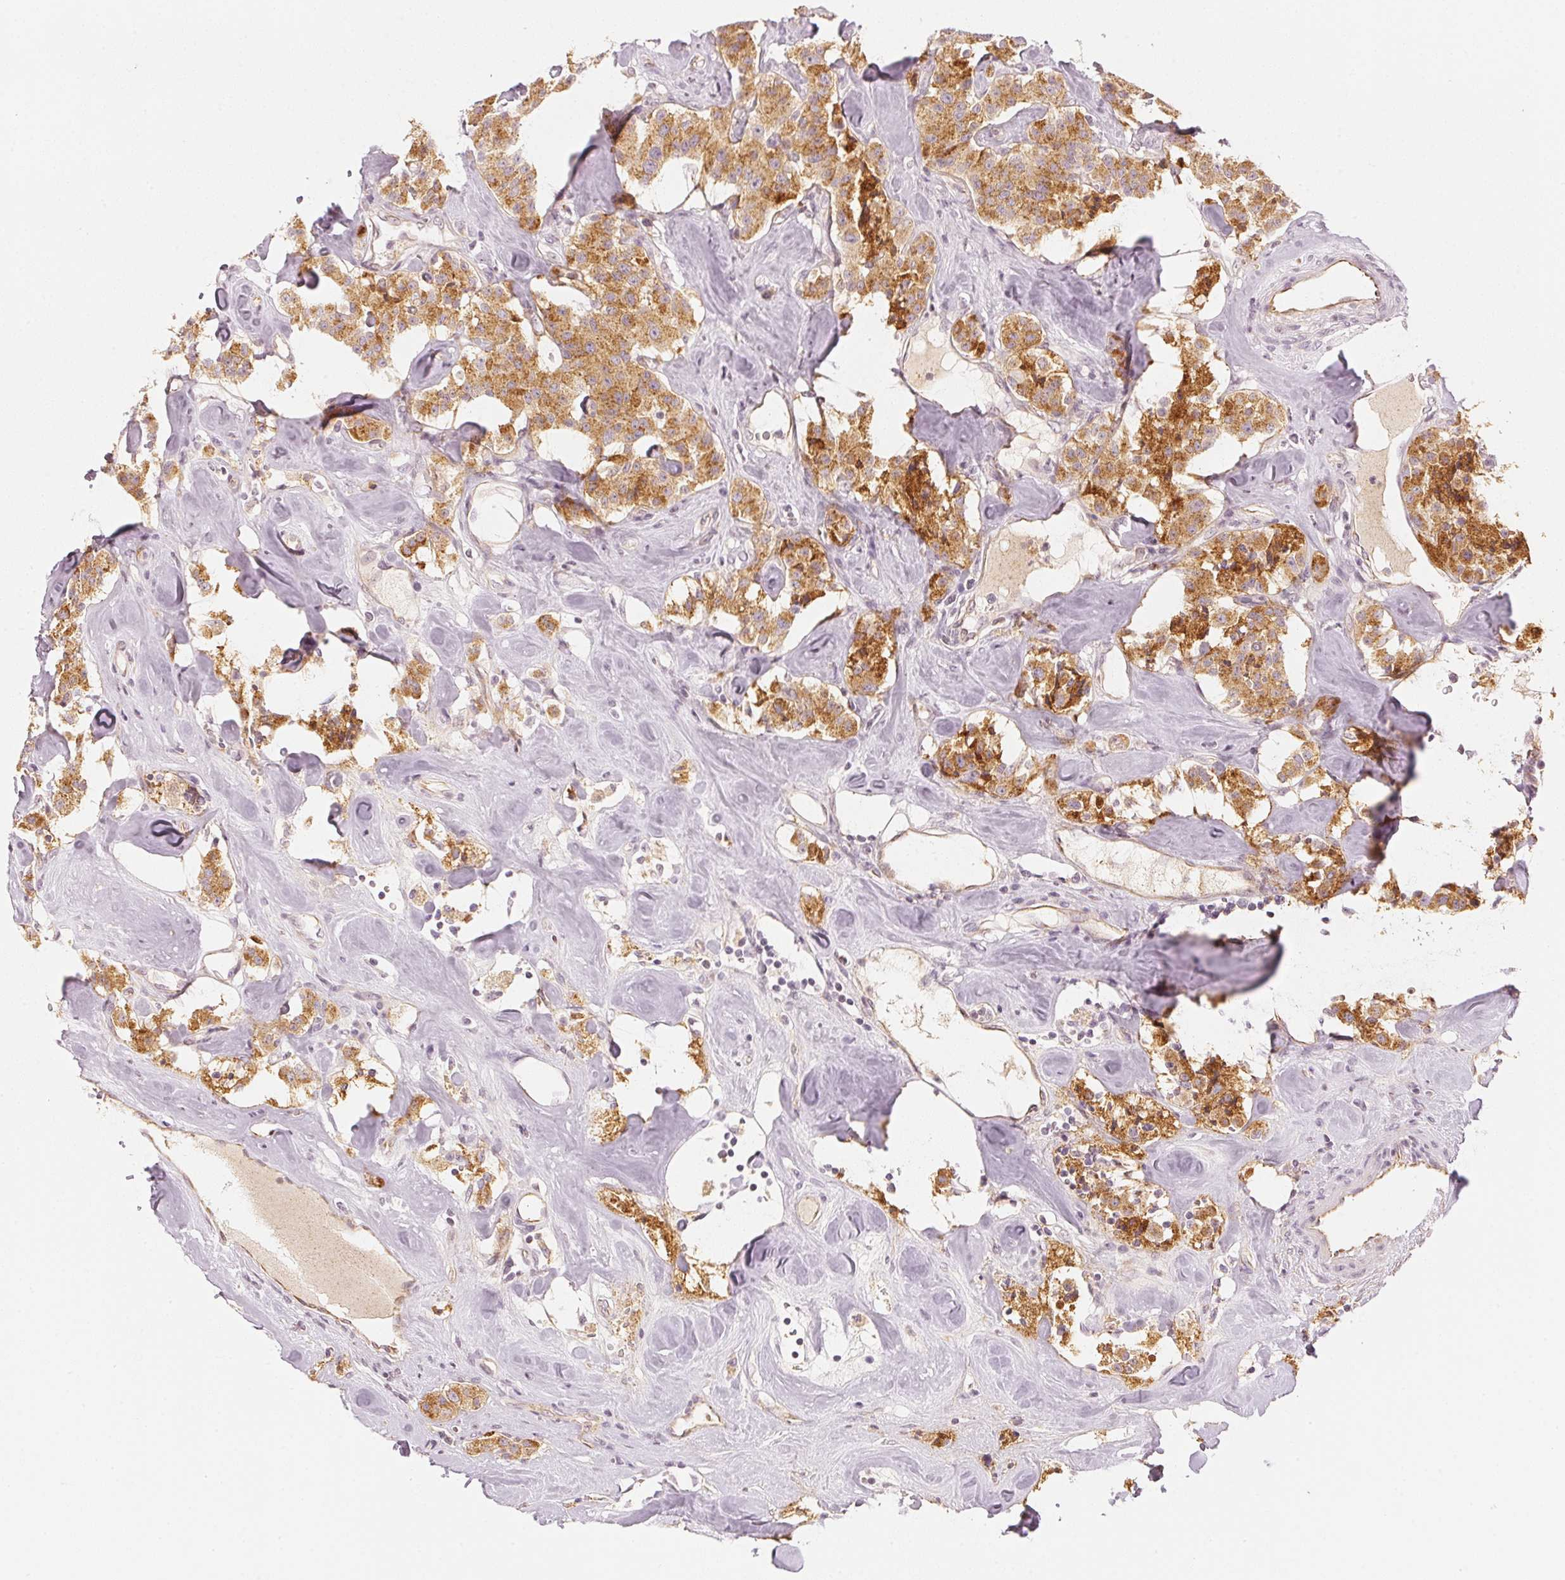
{"staining": {"intensity": "moderate", "quantity": ">75%", "location": "cytoplasmic/membranous"}, "tissue": "carcinoid", "cell_type": "Tumor cells", "image_type": "cancer", "snomed": [{"axis": "morphology", "description": "Carcinoid, malignant, NOS"}, {"axis": "topography", "description": "Pancreas"}], "caption": "Immunohistochemistry (IHC) (DAB) staining of malignant carcinoid shows moderate cytoplasmic/membranous protein expression in about >75% of tumor cells. Using DAB (3,3'-diaminobenzidine) (brown) and hematoxylin (blue) stains, captured at high magnification using brightfield microscopy.", "gene": "APLP1", "patient": {"sex": "male", "age": 41}}